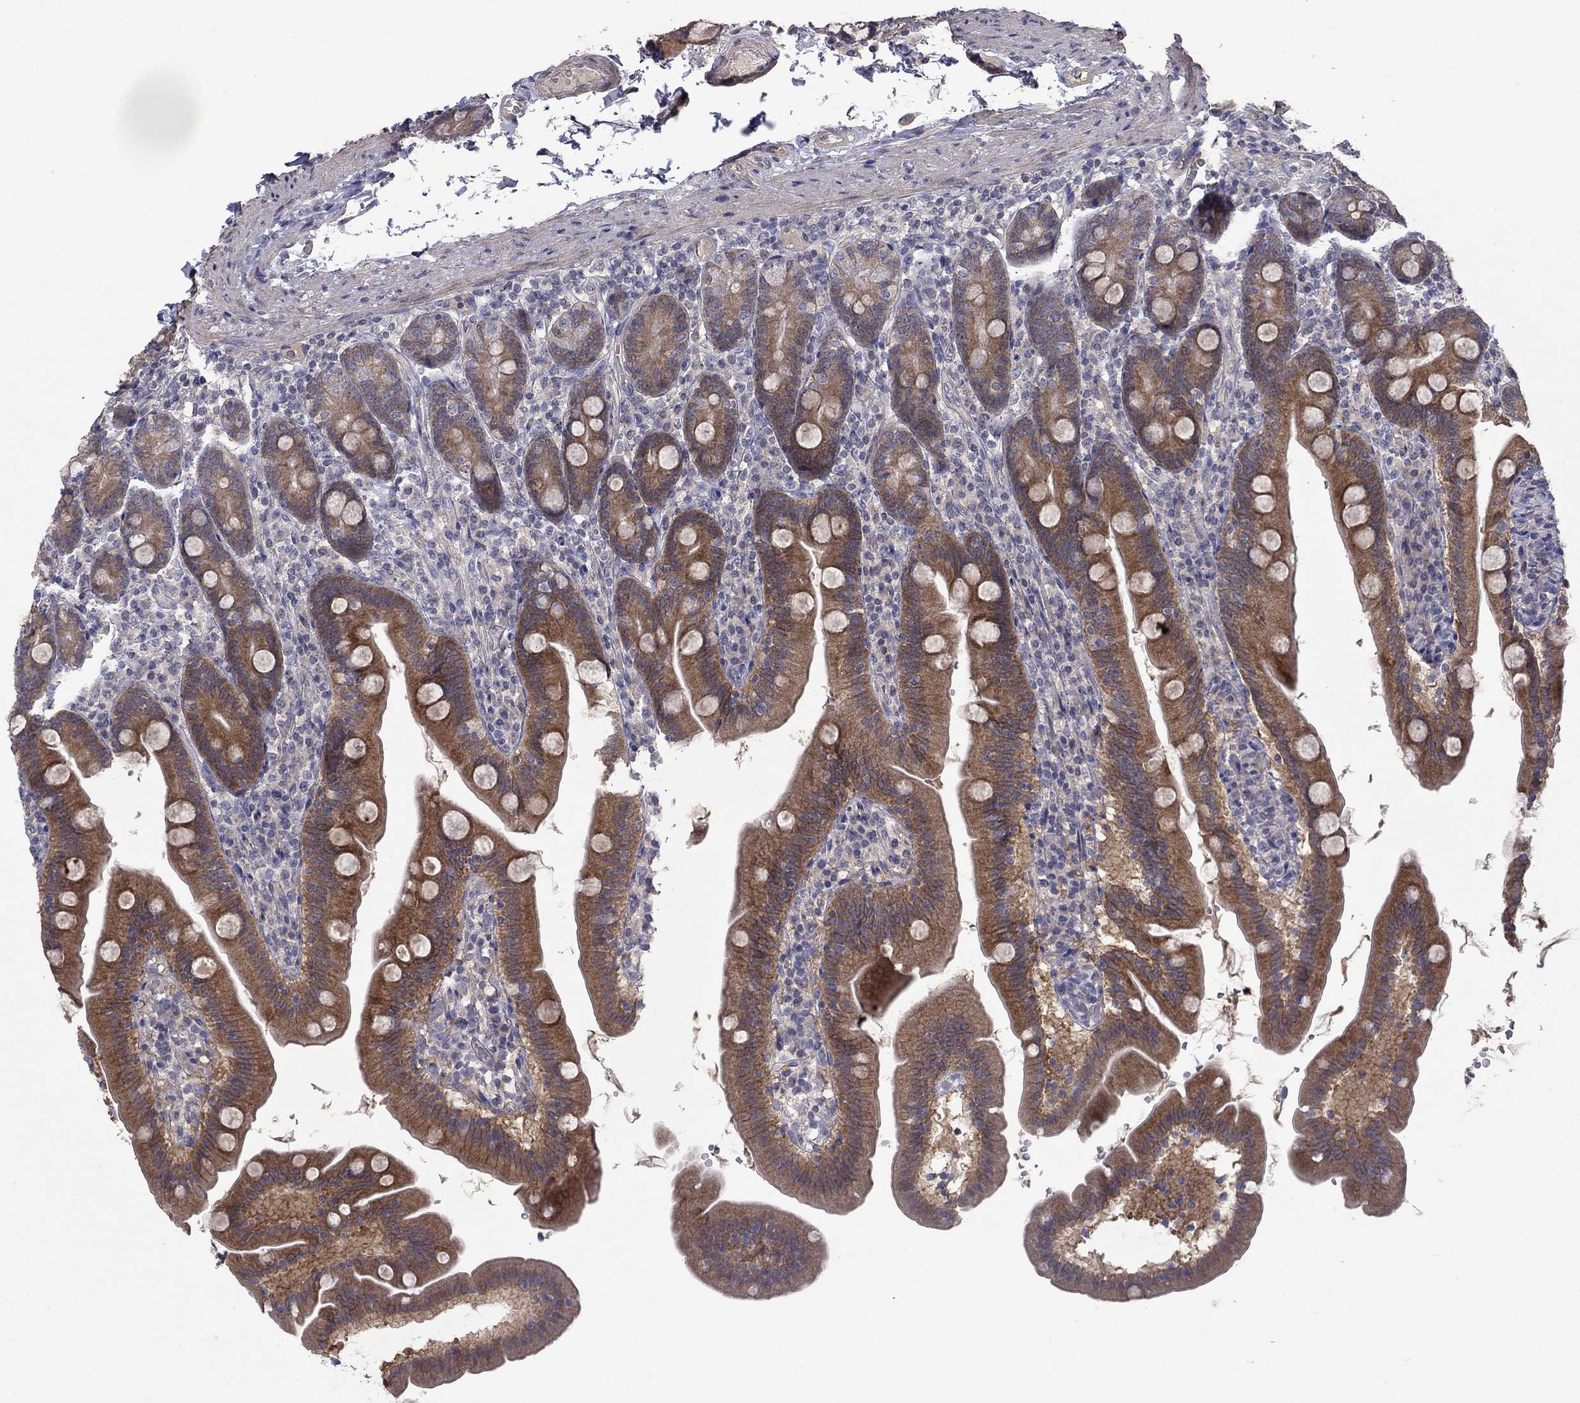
{"staining": {"intensity": "moderate", "quantity": ">75%", "location": "cytoplasmic/membranous"}, "tissue": "duodenum", "cell_type": "Glandular cells", "image_type": "normal", "snomed": [{"axis": "morphology", "description": "Normal tissue, NOS"}, {"axis": "topography", "description": "Duodenum"}], "caption": "DAB immunohistochemical staining of normal human duodenum demonstrates moderate cytoplasmic/membranous protein staining in about >75% of glandular cells.", "gene": "SLC39A14", "patient": {"sex": "female", "age": 67}}